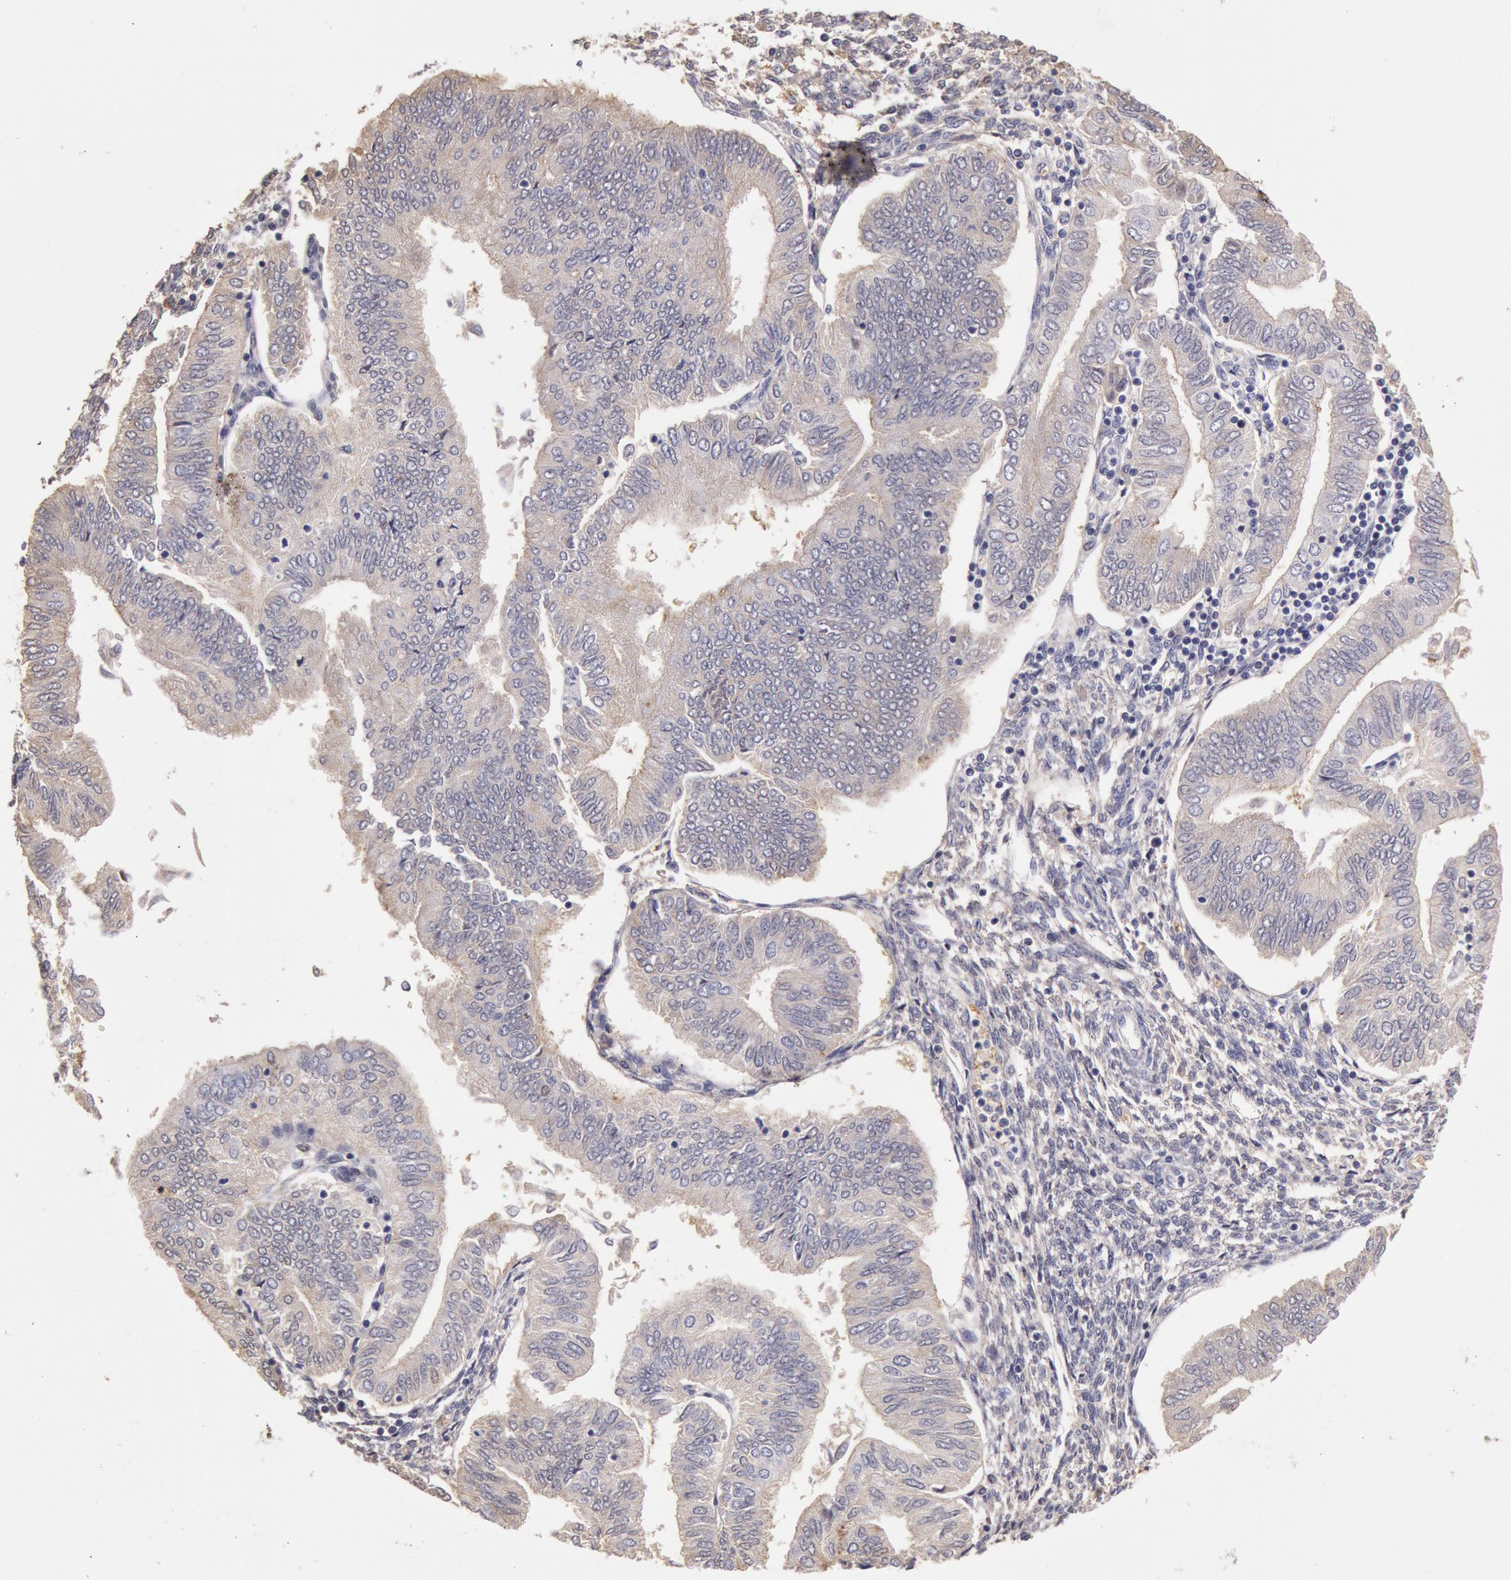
{"staining": {"intensity": "negative", "quantity": "none", "location": "none"}, "tissue": "endometrial cancer", "cell_type": "Tumor cells", "image_type": "cancer", "snomed": [{"axis": "morphology", "description": "Adenocarcinoma, NOS"}, {"axis": "topography", "description": "Endometrium"}], "caption": "Immunohistochemistry histopathology image of neoplastic tissue: human endometrial cancer stained with DAB displays no significant protein positivity in tumor cells.", "gene": "C1R", "patient": {"sex": "female", "age": 51}}